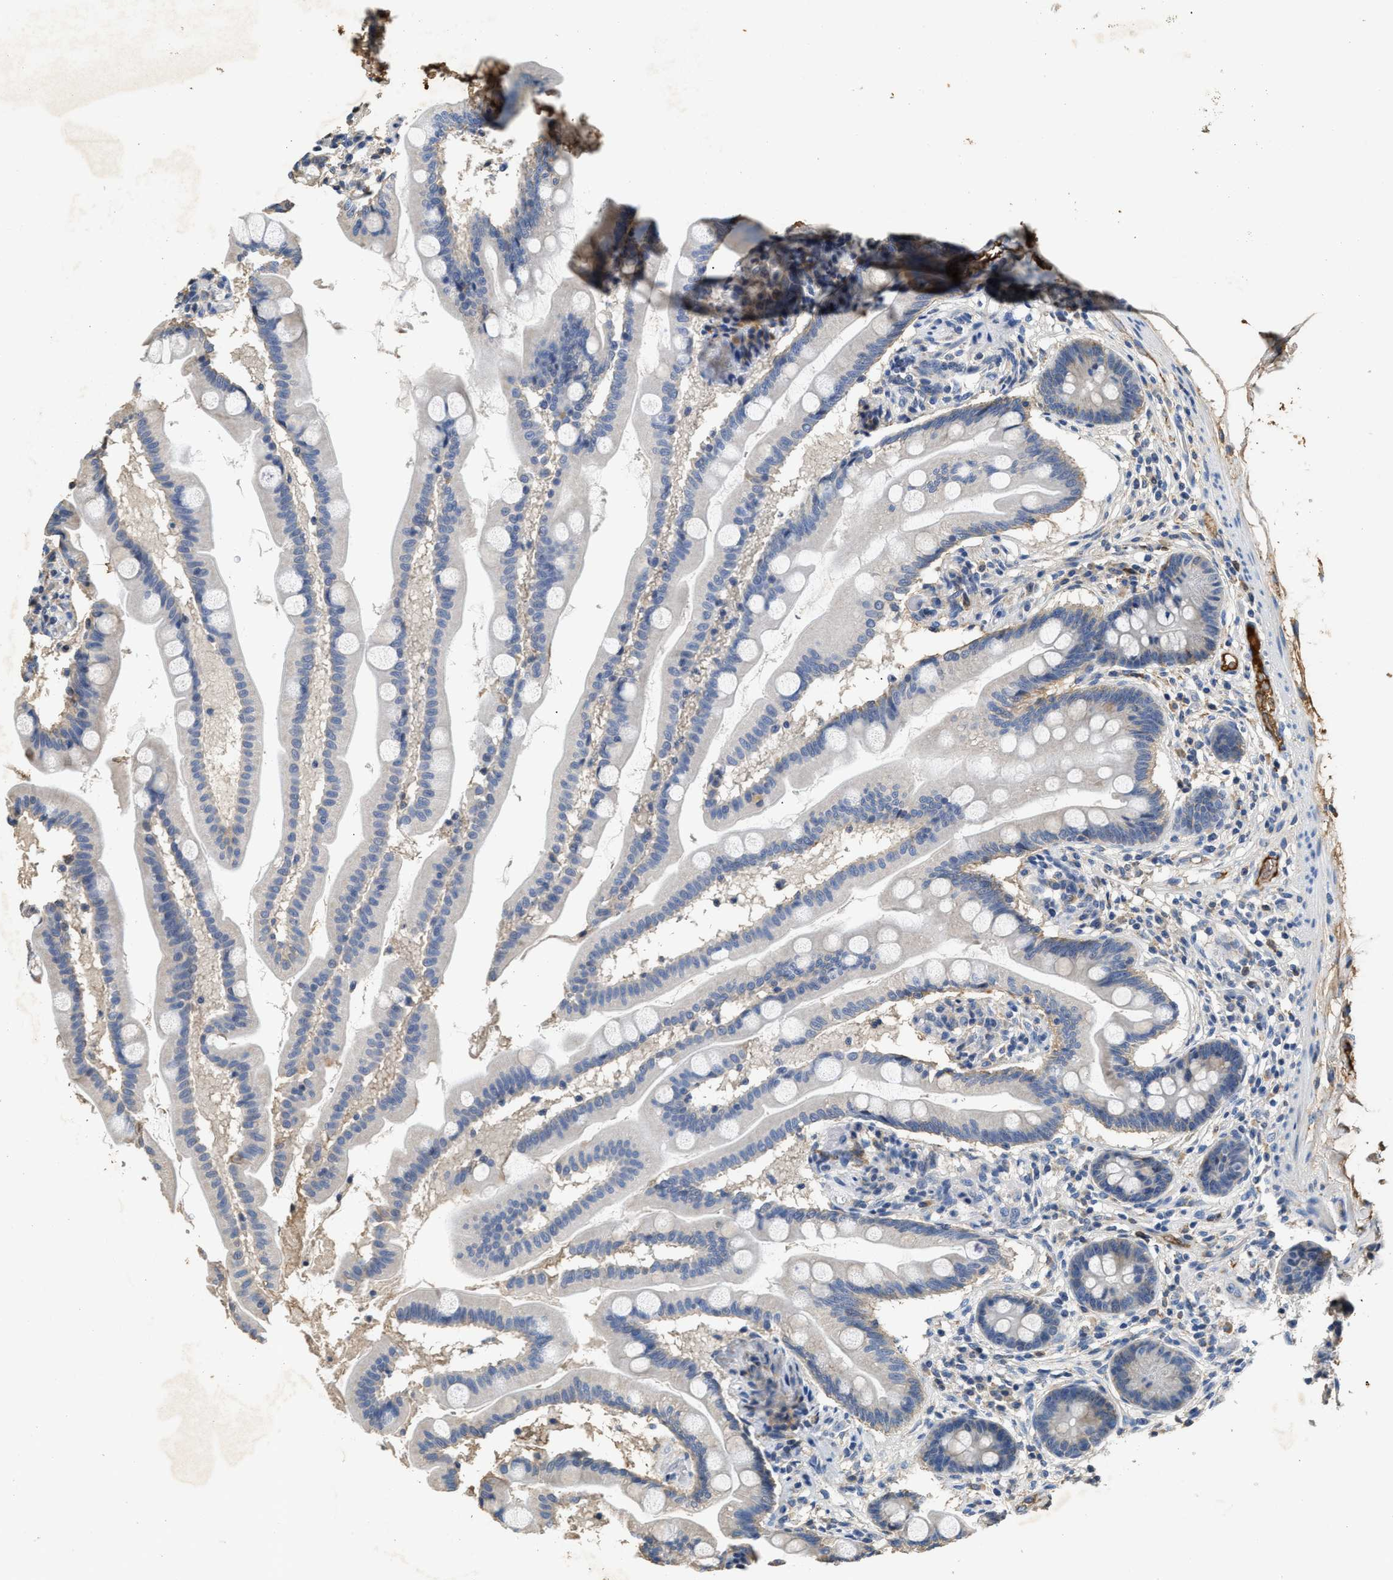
{"staining": {"intensity": "weak", "quantity": "<25%", "location": "cytoplasmic/membranous"}, "tissue": "small intestine", "cell_type": "Glandular cells", "image_type": "normal", "snomed": [{"axis": "morphology", "description": "Normal tissue, NOS"}, {"axis": "topography", "description": "Small intestine"}], "caption": "An image of human small intestine is negative for staining in glandular cells. (DAB IHC, high magnification).", "gene": "C3", "patient": {"sex": "female", "age": 56}}